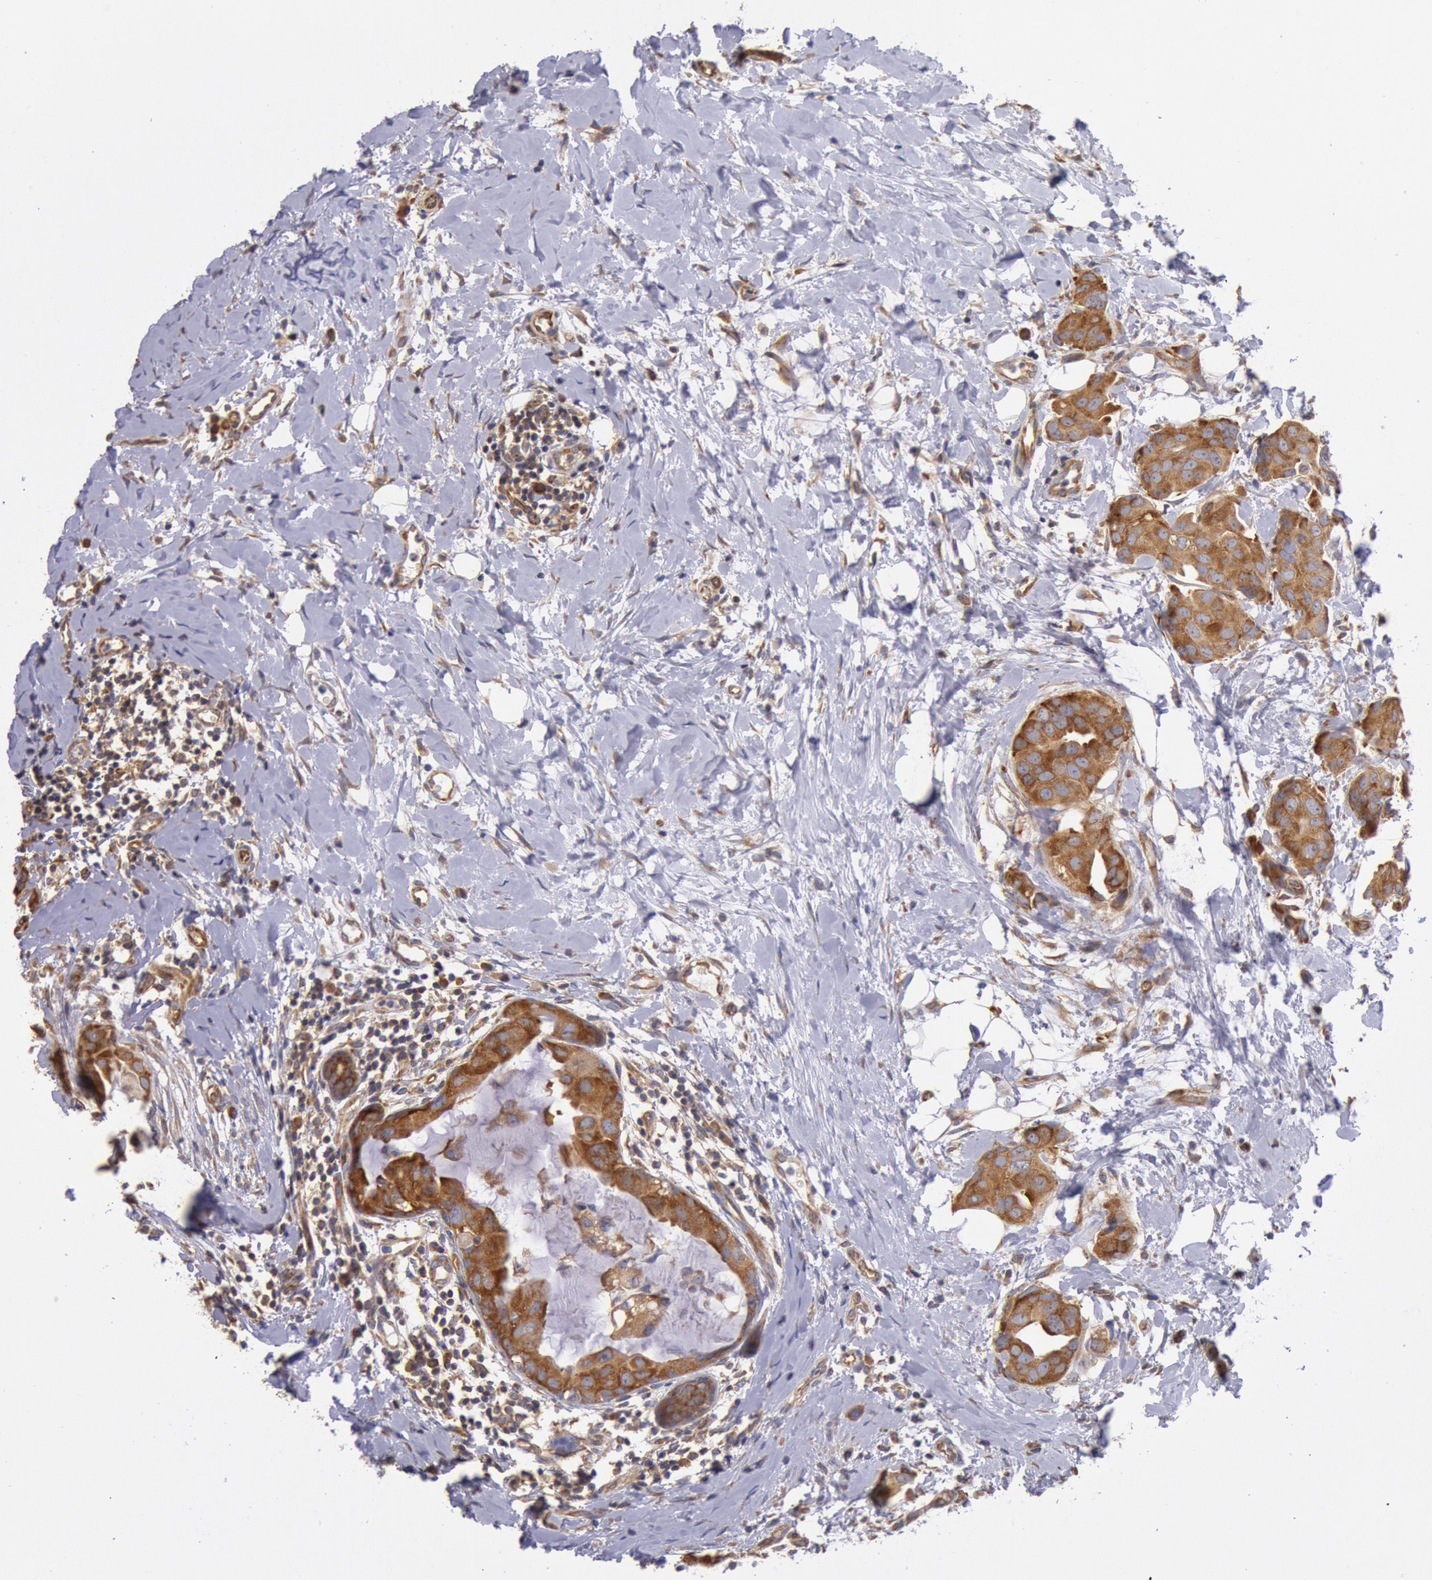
{"staining": {"intensity": "moderate", "quantity": ">75%", "location": "cytoplasmic/membranous"}, "tissue": "breast cancer", "cell_type": "Tumor cells", "image_type": "cancer", "snomed": [{"axis": "morphology", "description": "Duct carcinoma"}, {"axis": "topography", "description": "Breast"}], "caption": "Protein positivity by immunohistochemistry exhibits moderate cytoplasmic/membranous positivity in approximately >75% of tumor cells in breast cancer. Using DAB (brown) and hematoxylin (blue) stains, captured at high magnification using brightfield microscopy.", "gene": "DRG1", "patient": {"sex": "female", "age": 40}}